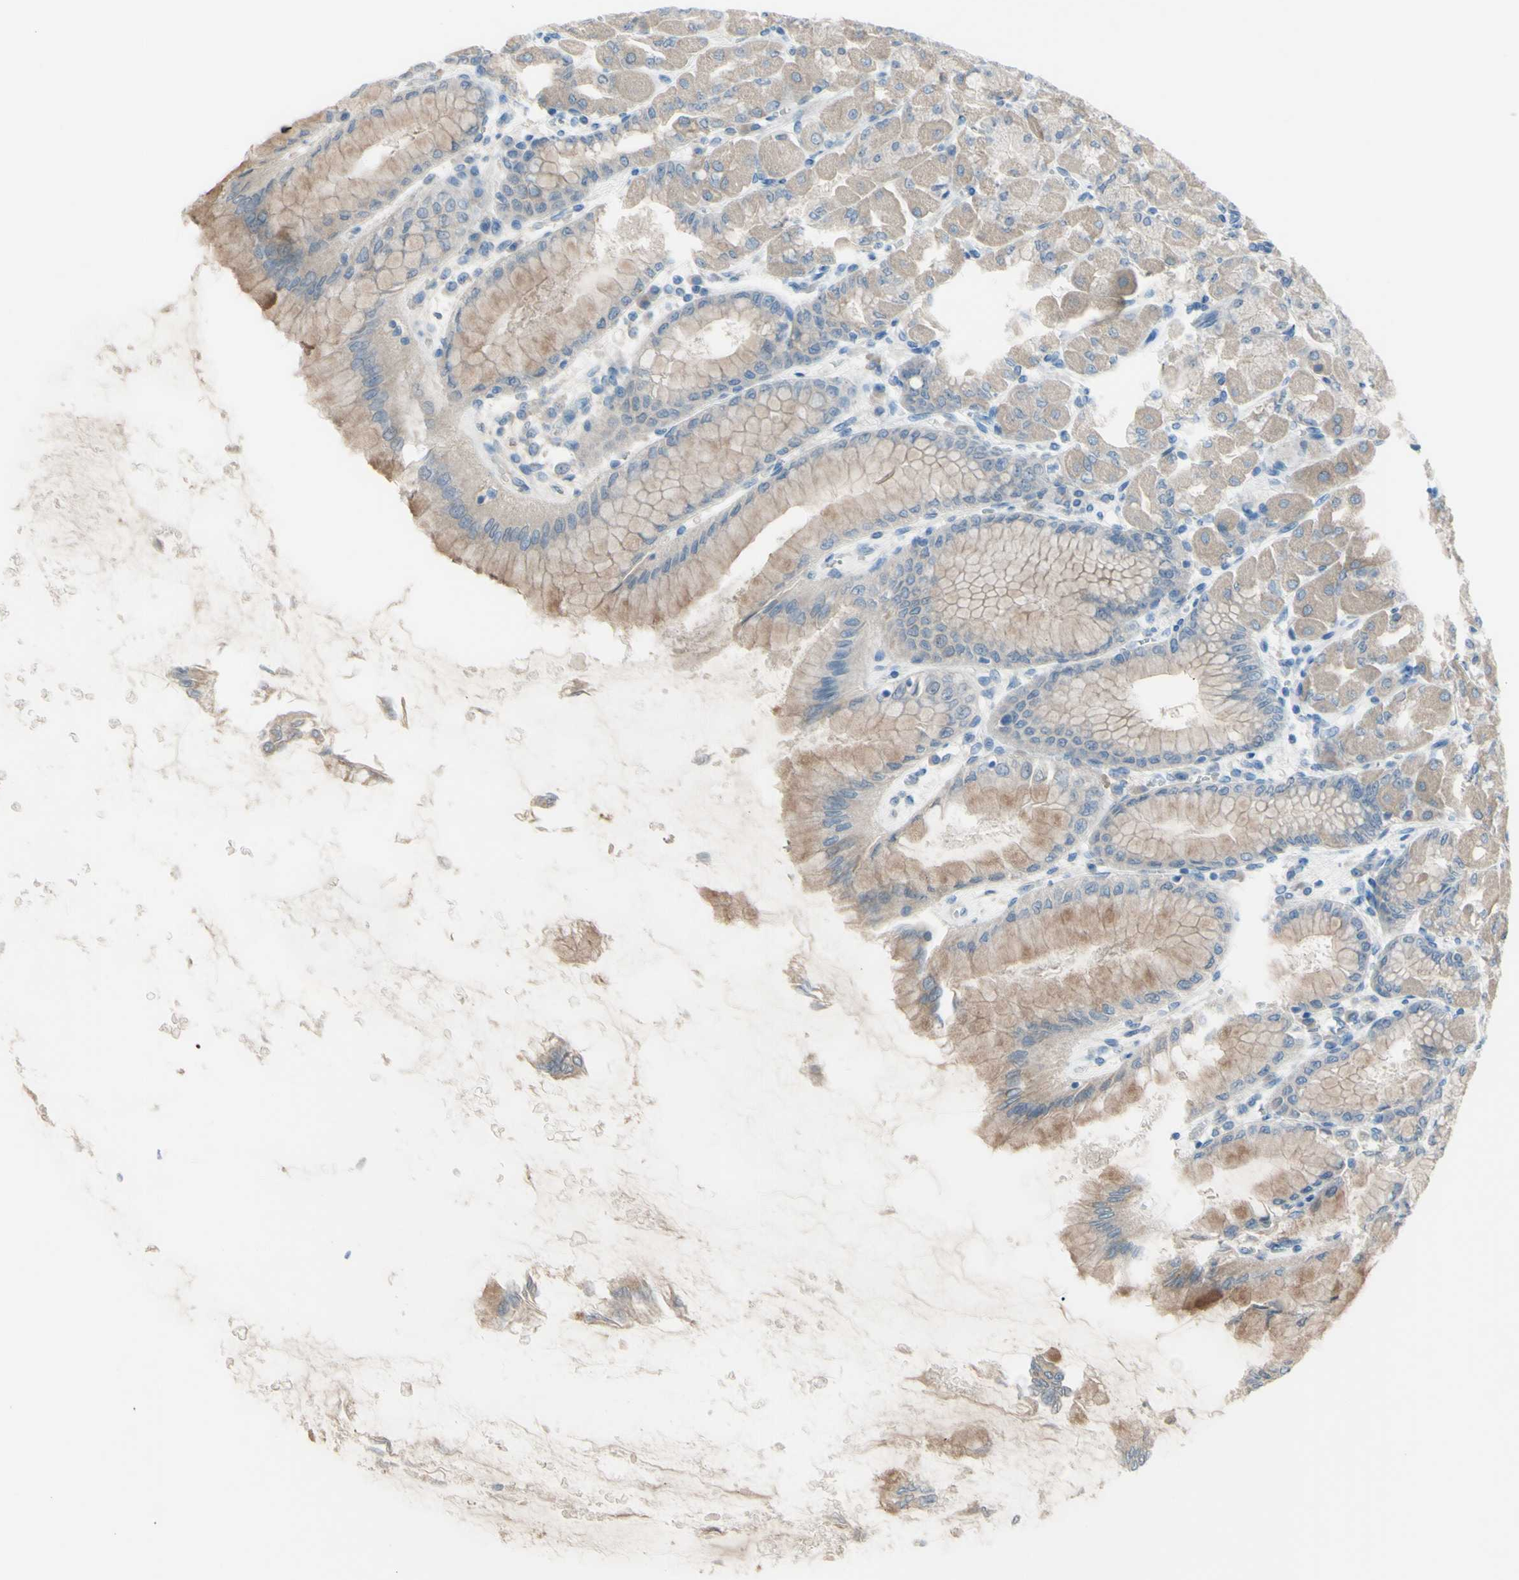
{"staining": {"intensity": "moderate", "quantity": "<25%", "location": "cytoplasmic/membranous"}, "tissue": "stomach", "cell_type": "Glandular cells", "image_type": "normal", "snomed": [{"axis": "morphology", "description": "Normal tissue, NOS"}, {"axis": "topography", "description": "Stomach, upper"}], "caption": "High-power microscopy captured an IHC photomicrograph of benign stomach, revealing moderate cytoplasmic/membranous staining in approximately <25% of glandular cells.", "gene": "ATRN", "patient": {"sex": "female", "age": 56}}